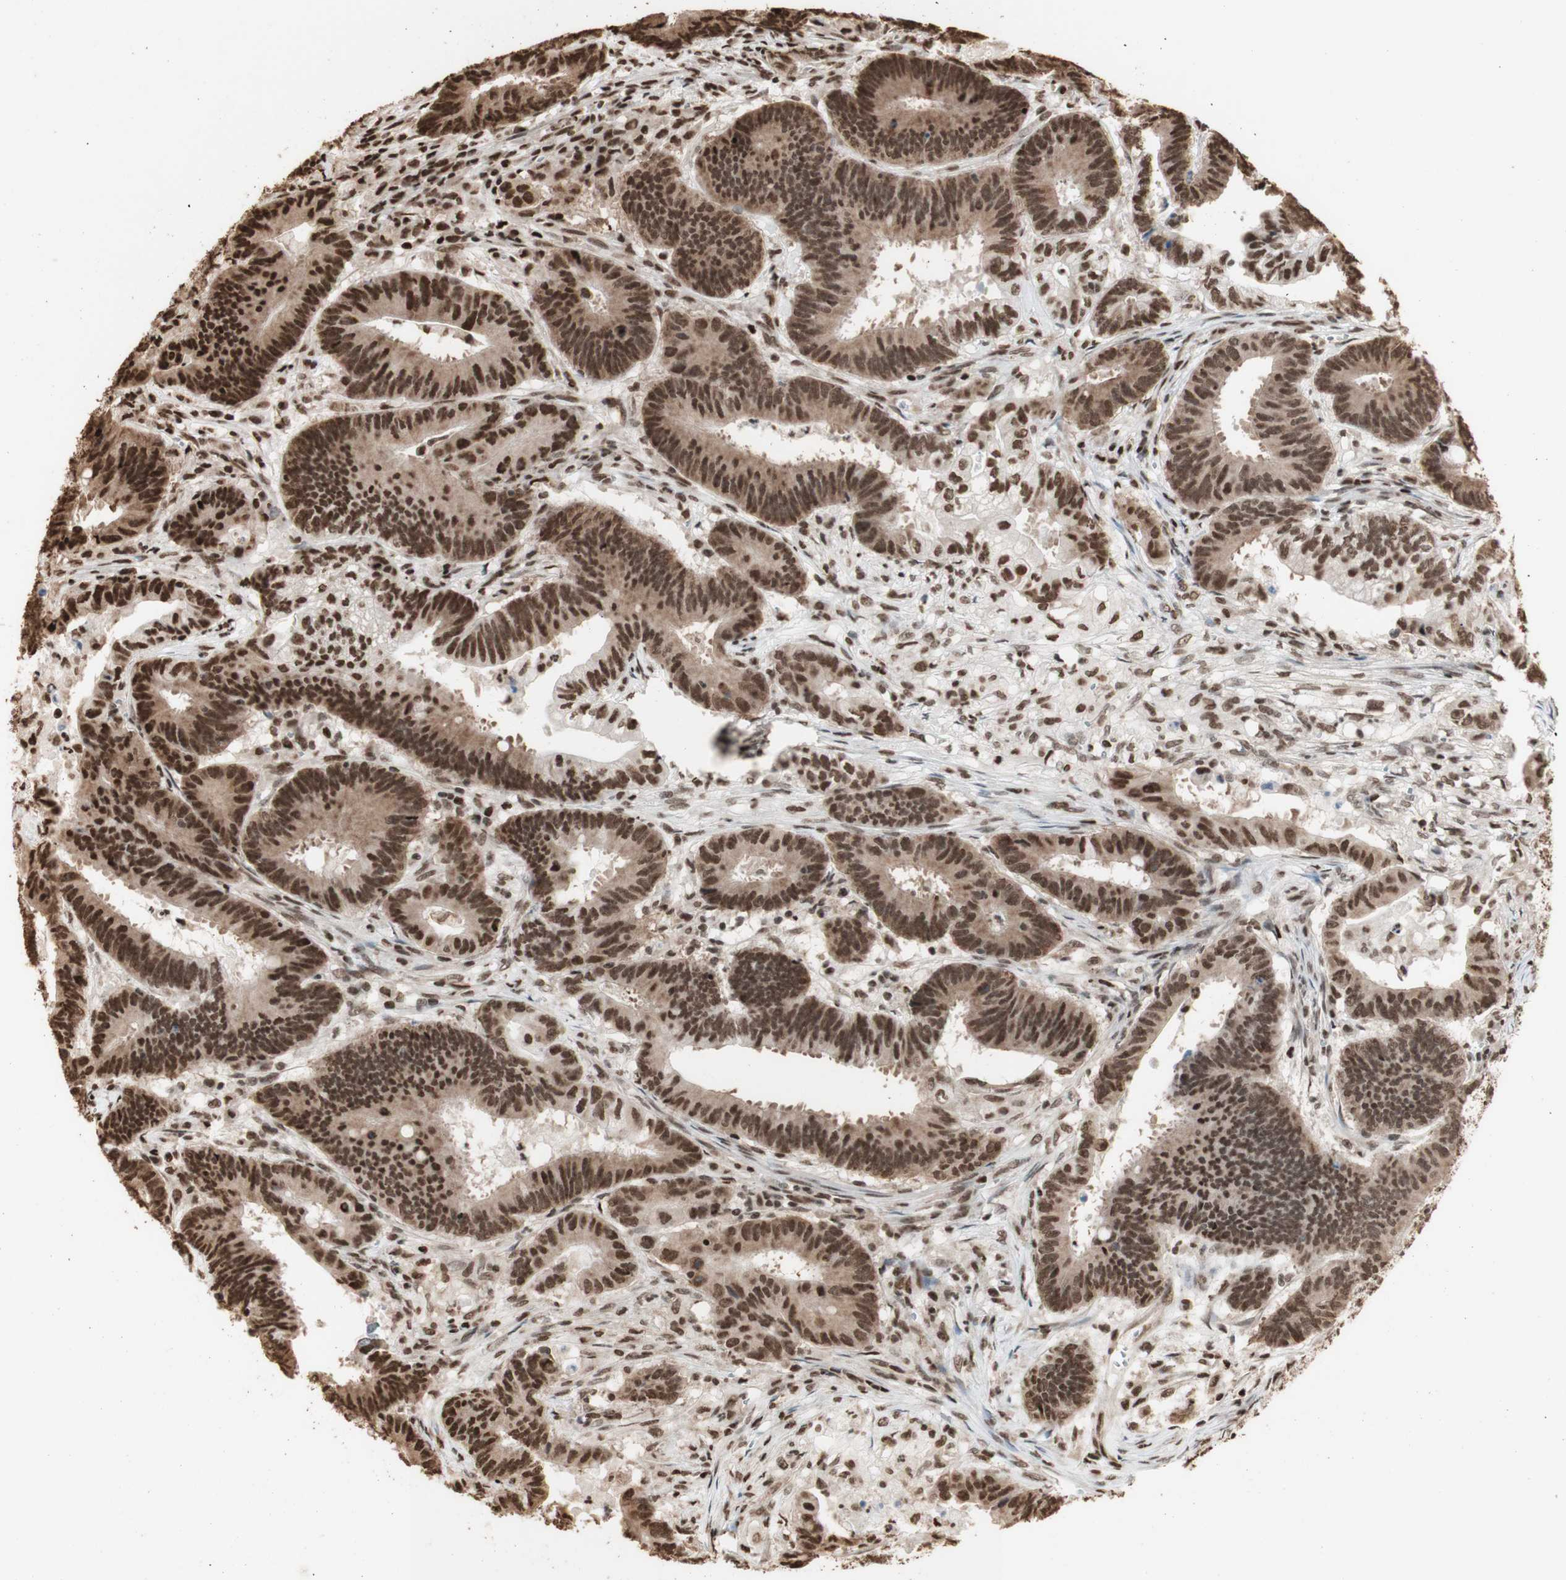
{"staining": {"intensity": "strong", "quantity": ">75%", "location": "nuclear"}, "tissue": "colorectal cancer", "cell_type": "Tumor cells", "image_type": "cancer", "snomed": [{"axis": "morphology", "description": "Adenocarcinoma, NOS"}, {"axis": "topography", "description": "Colon"}], "caption": "About >75% of tumor cells in colorectal cancer show strong nuclear protein expression as visualized by brown immunohistochemical staining.", "gene": "HNRNPA2B1", "patient": {"sex": "male", "age": 45}}